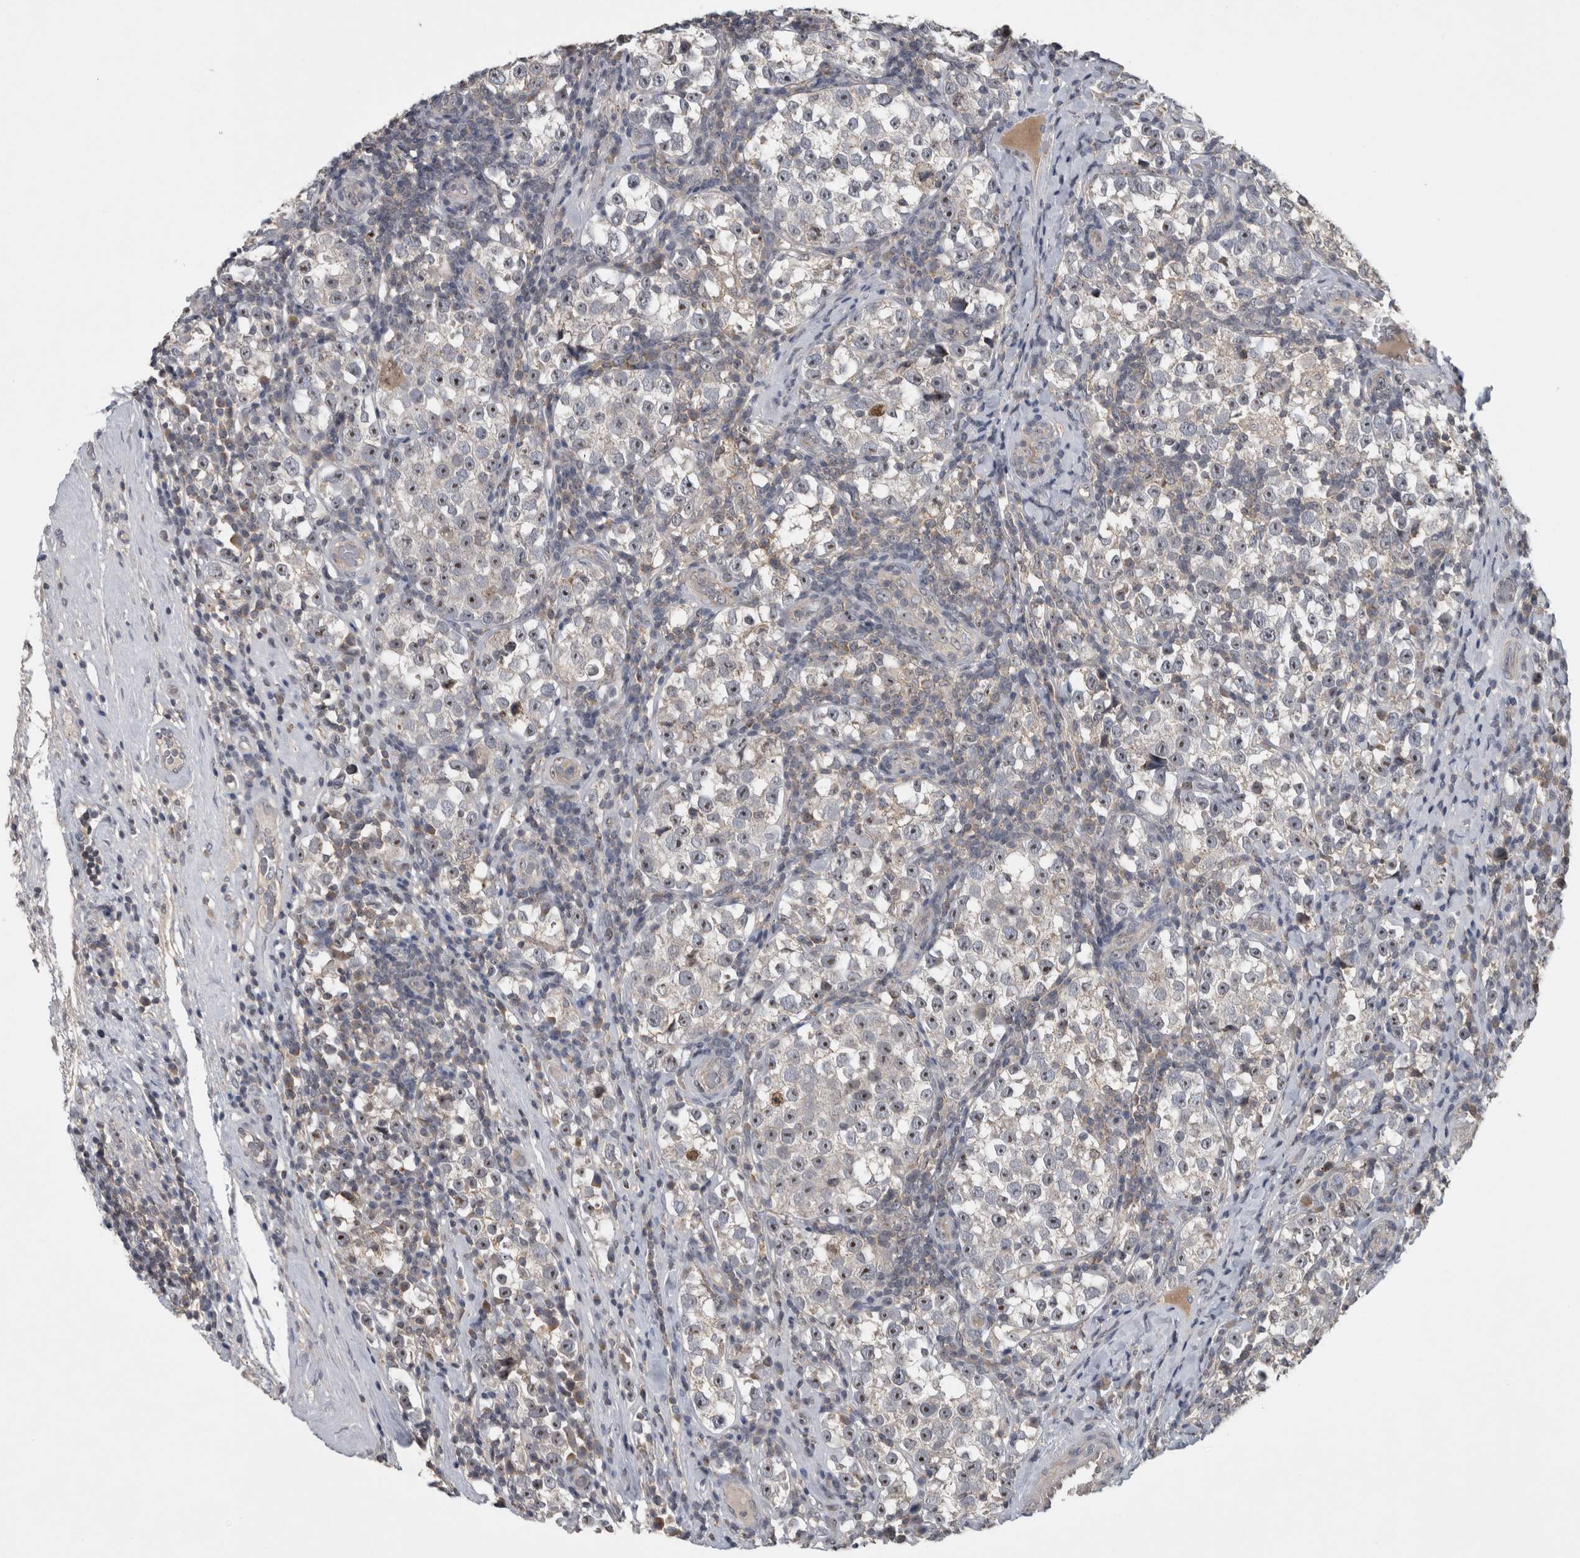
{"staining": {"intensity": "negative", "quantity": "none", "location": "none"}, "tissue": "testis cancer", "cell_type": "Tumor cells", "image_type": "cancer", "snomed": [{"axis": "morphology", "description": "Normal tissue, NOS"}, {"axis": "morphology", "description": "Seminoma, NOS"}, {"axis": "topography", "description": "Testis"}], "caption": "The micrograph reveals no staining of tumor cells in testis seminoma.", "gene": "RBM28", "patient": {"sex": "male", "age": 43}}